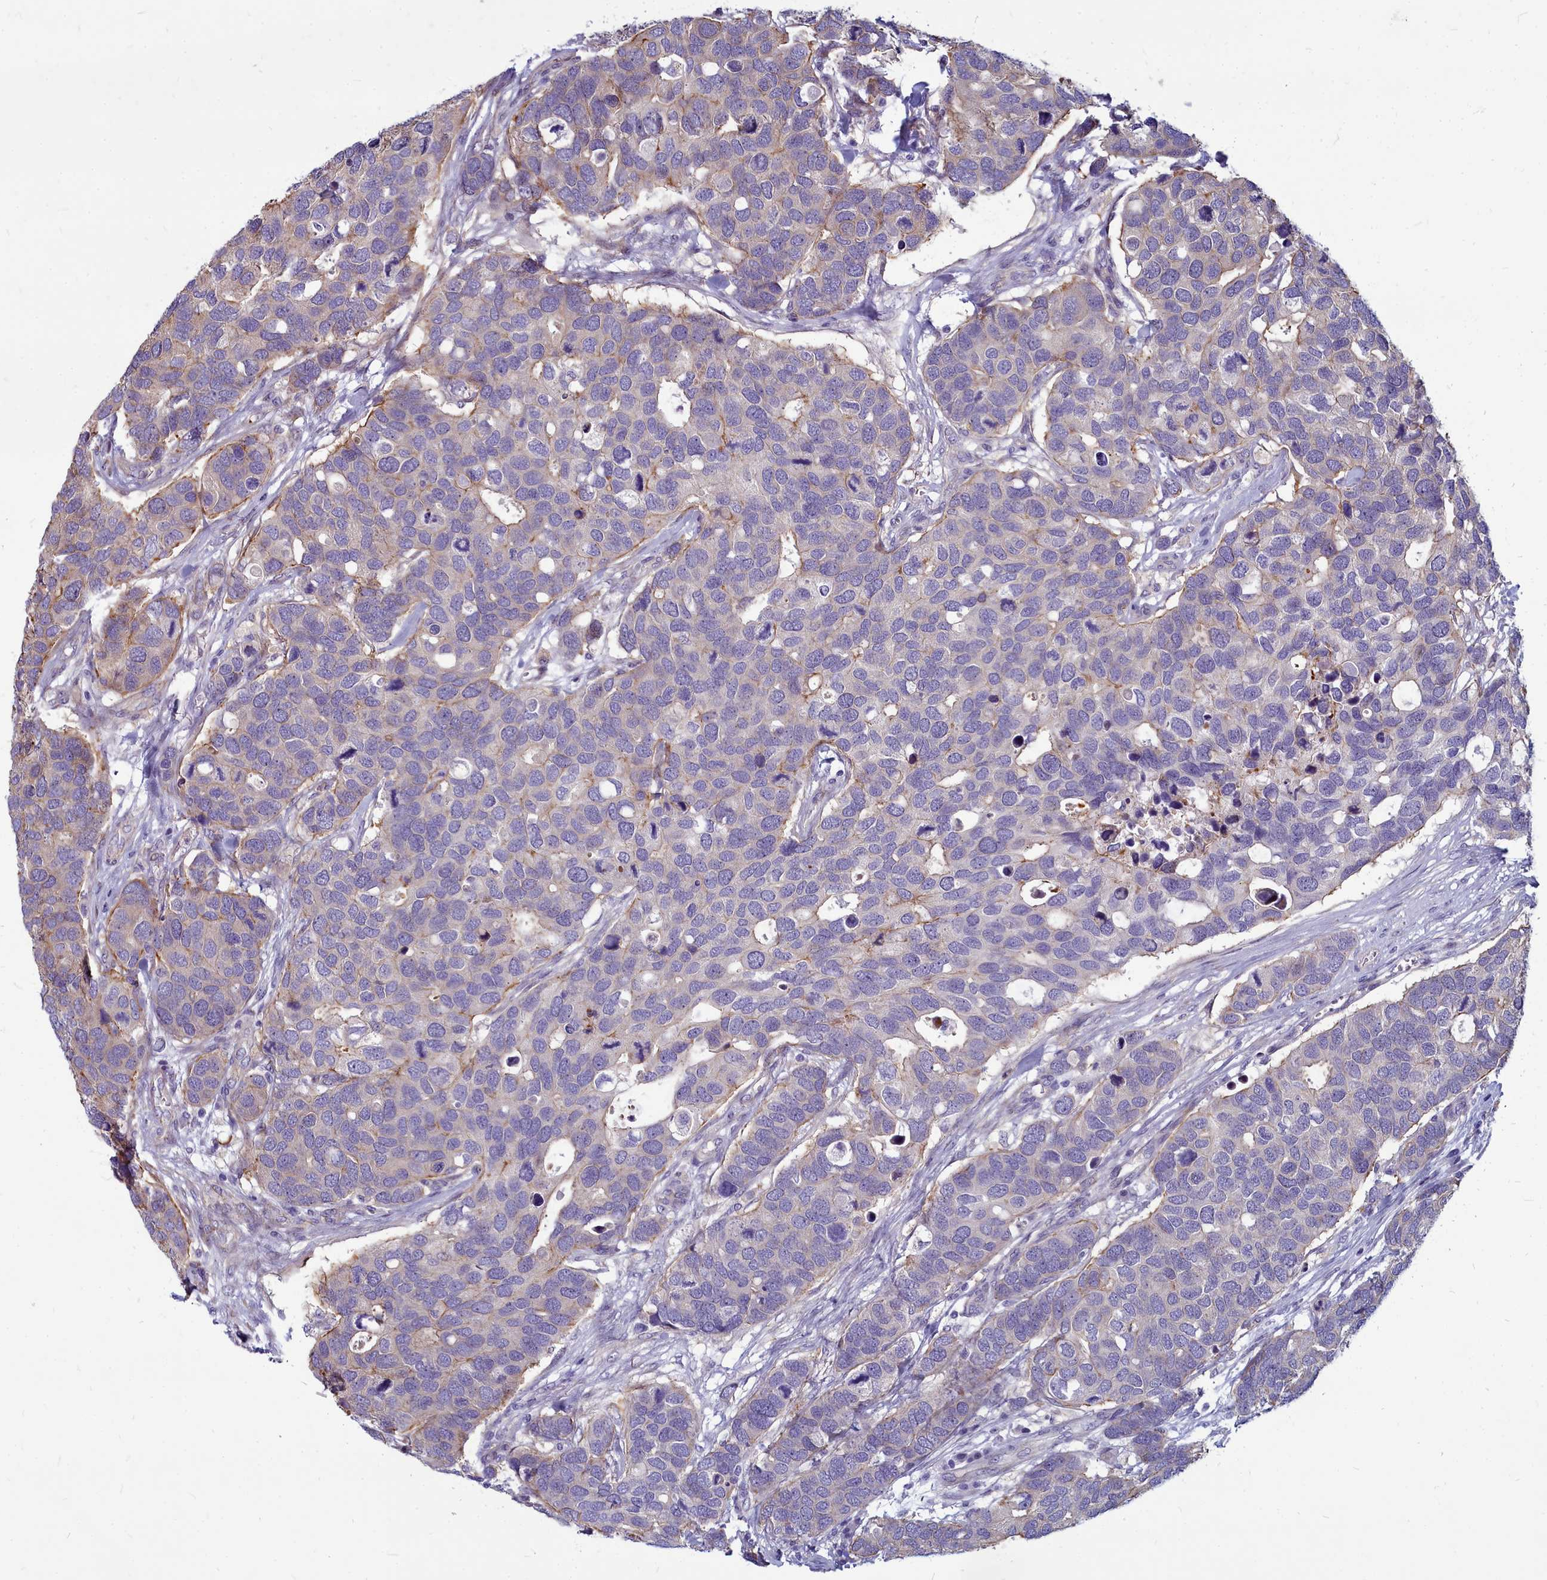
{"staining": {"intensity": "weak", "quantity": "<25%", "location": "cytoplasmic/membranous"}, "tissue": "breast cancer", "cell_type": "Tumor cells", "image_type": "cancer", "snomed": [{"axis": "morphology", "description": "Duct carcinoma"}, {"axis": "topography", "description": "Breast"}], "caption": "Photomicrograph shows no protein staining in tumor cells of breast cancer tissue. Nuclei are stained in blue.", "gene": "TTC5", "patient": {"sex": "female", "age": 83}}